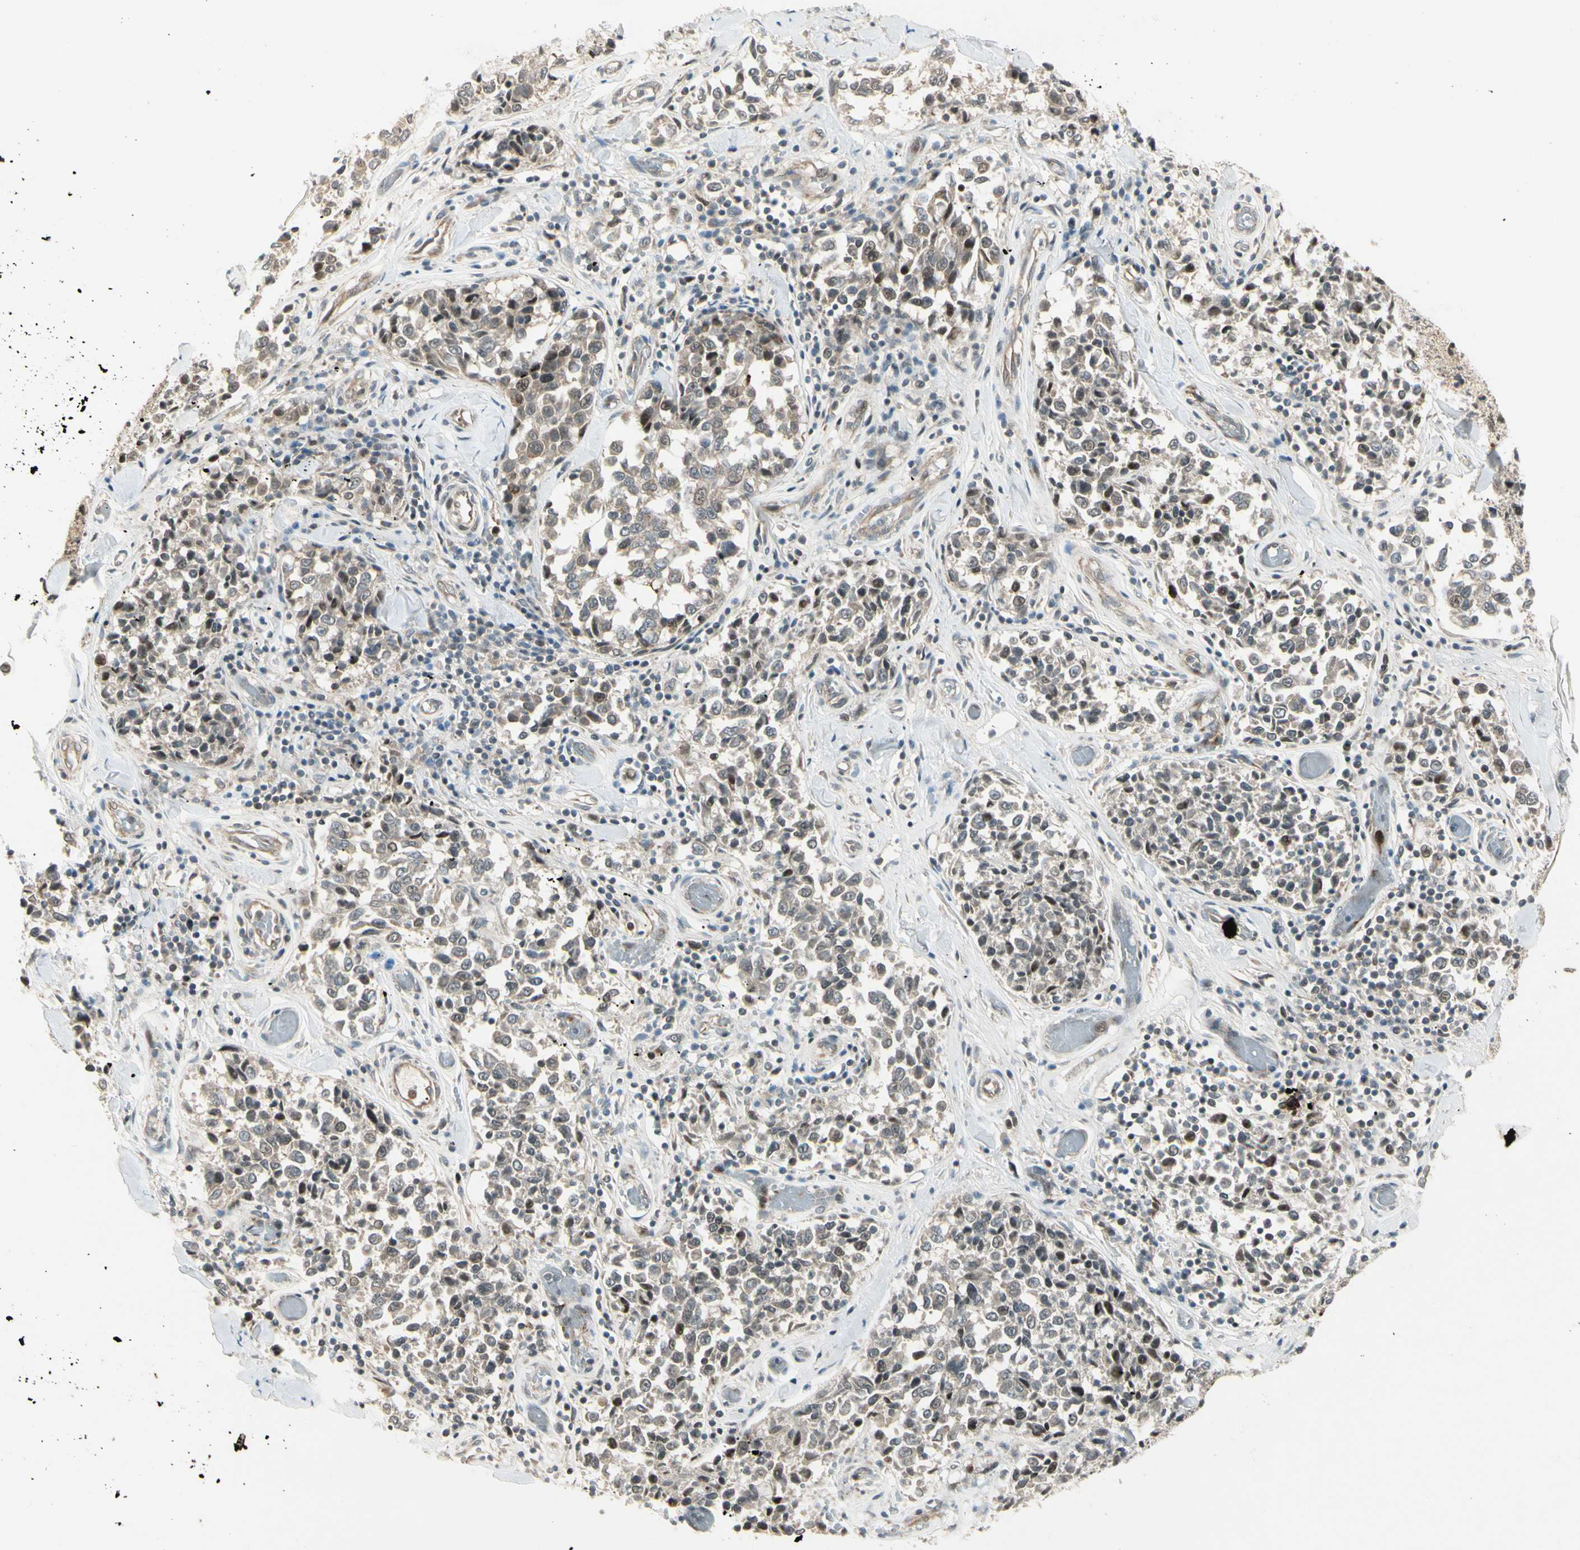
{"staining": {"intensity": "weak", "quantity": "<25%", "location": "cytoplasmic/membranous,nuclear"}, "tissue": "melanoma", "cell_type": "Tumor cells", "image_type": "cancer", "snomed": [{"axis": "morphology", "description": "Malignant melanoma, NOS"}, {"axis": "topography", "description": "Skin"}], "caption": "Tumor cells are negative for brown protein staining in malignant melanoma.", "gene": "CDK11A", "patient": {"sex": "female", "age": 64}}